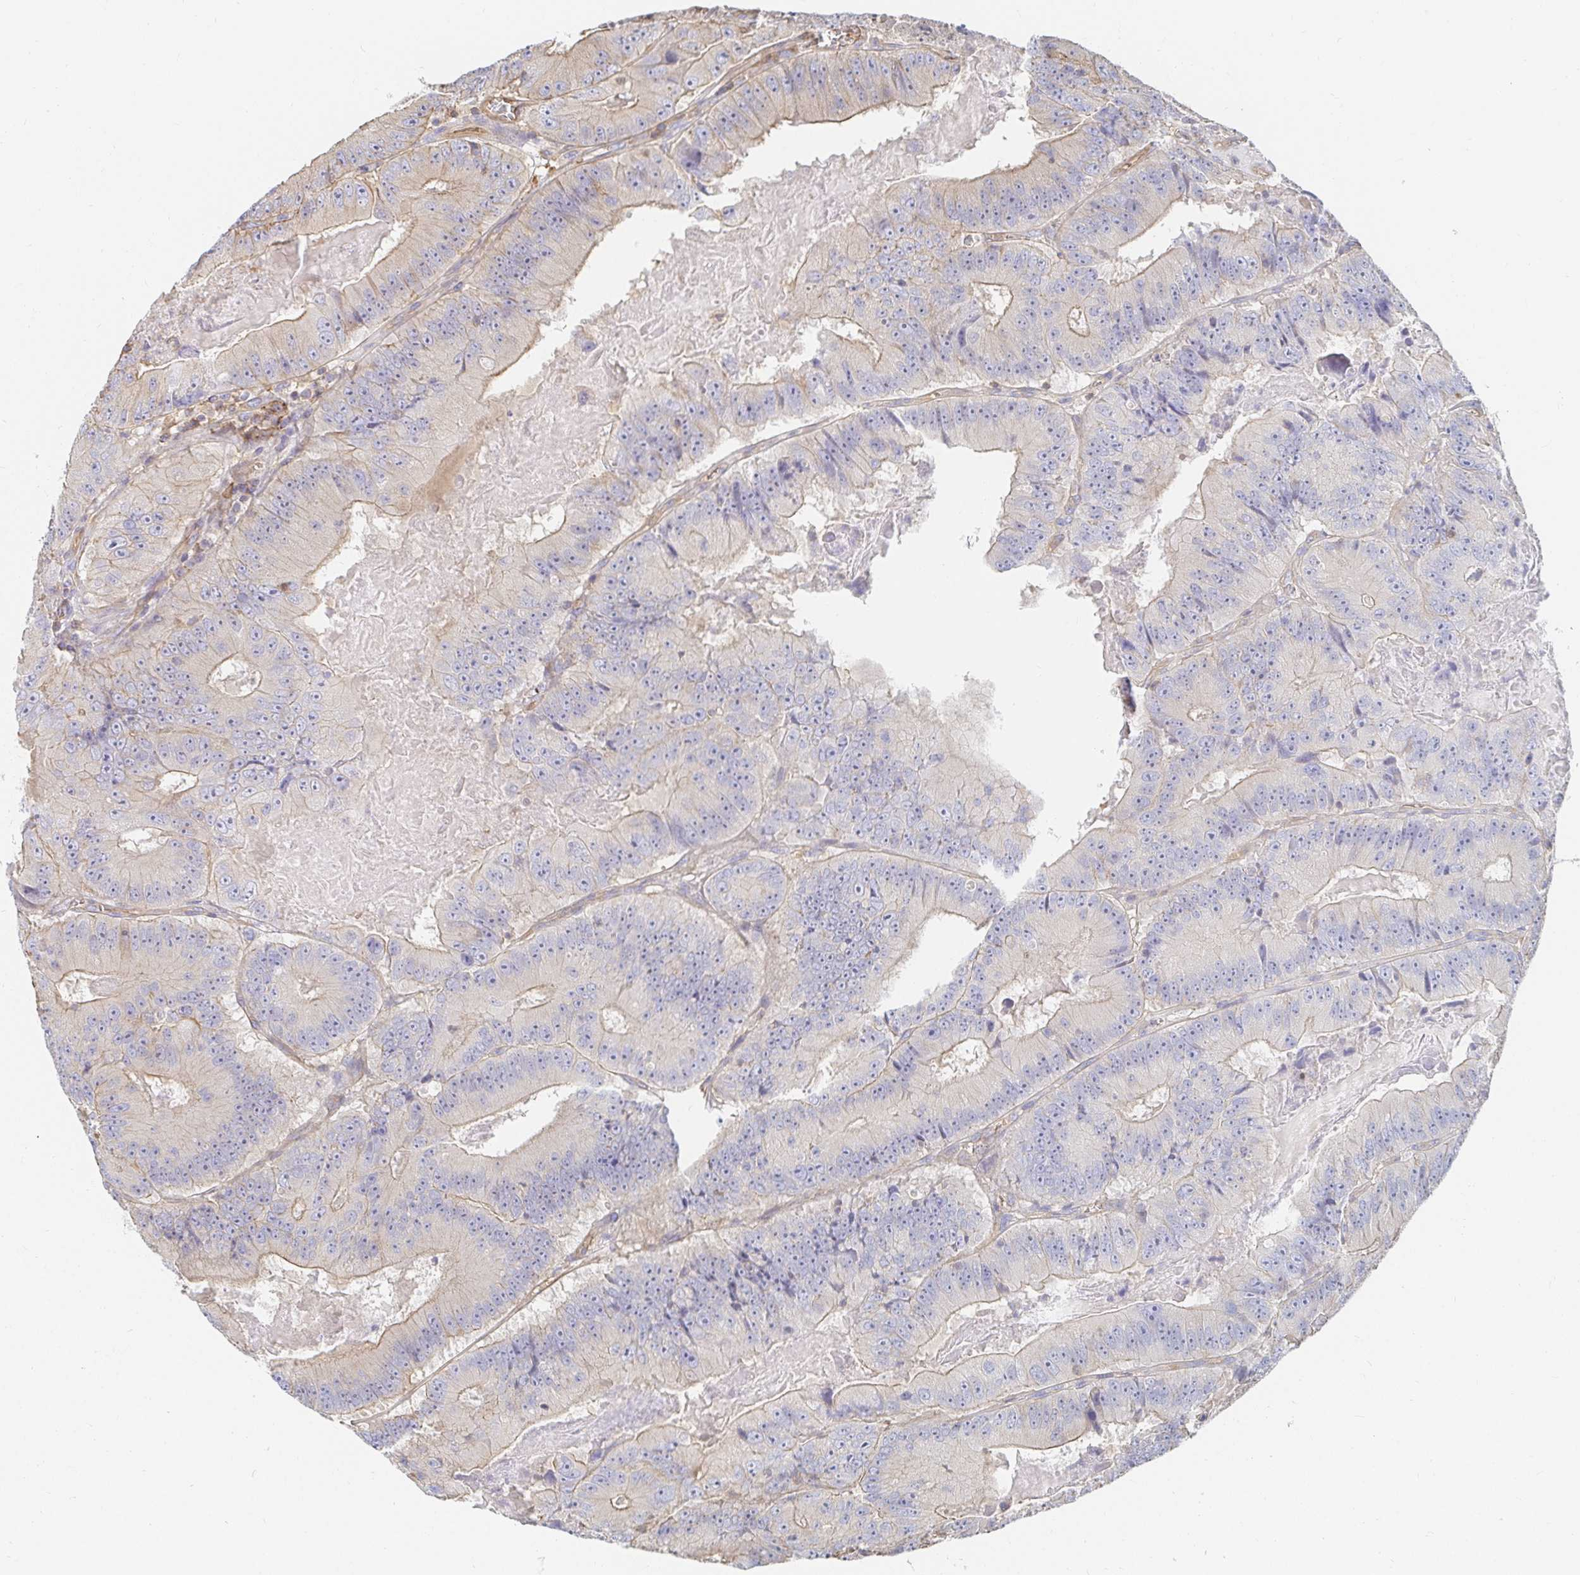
{"staining": {"intensity": "weak", "quantity": "25%-75%", "location": "cytoplasmic/membranous"}, "tissue": "colorectal cancer", "cell_type": "Tumor cells", "image_type": "cancer", "snomed": [{"axis": "morphology", "description": "Adenocarcinoma, NOS"}, {"axis": "topography", "description": "Colon"}], "caption": "Human adenocarcinoma (colorectal) stained with a brown dye displays weak cytoplasmic/membranous positive expression in approximately 25%-75% of tumor cells.", "gene": "TSPAN19", "patient": {"sex": "female", "age": 86}}